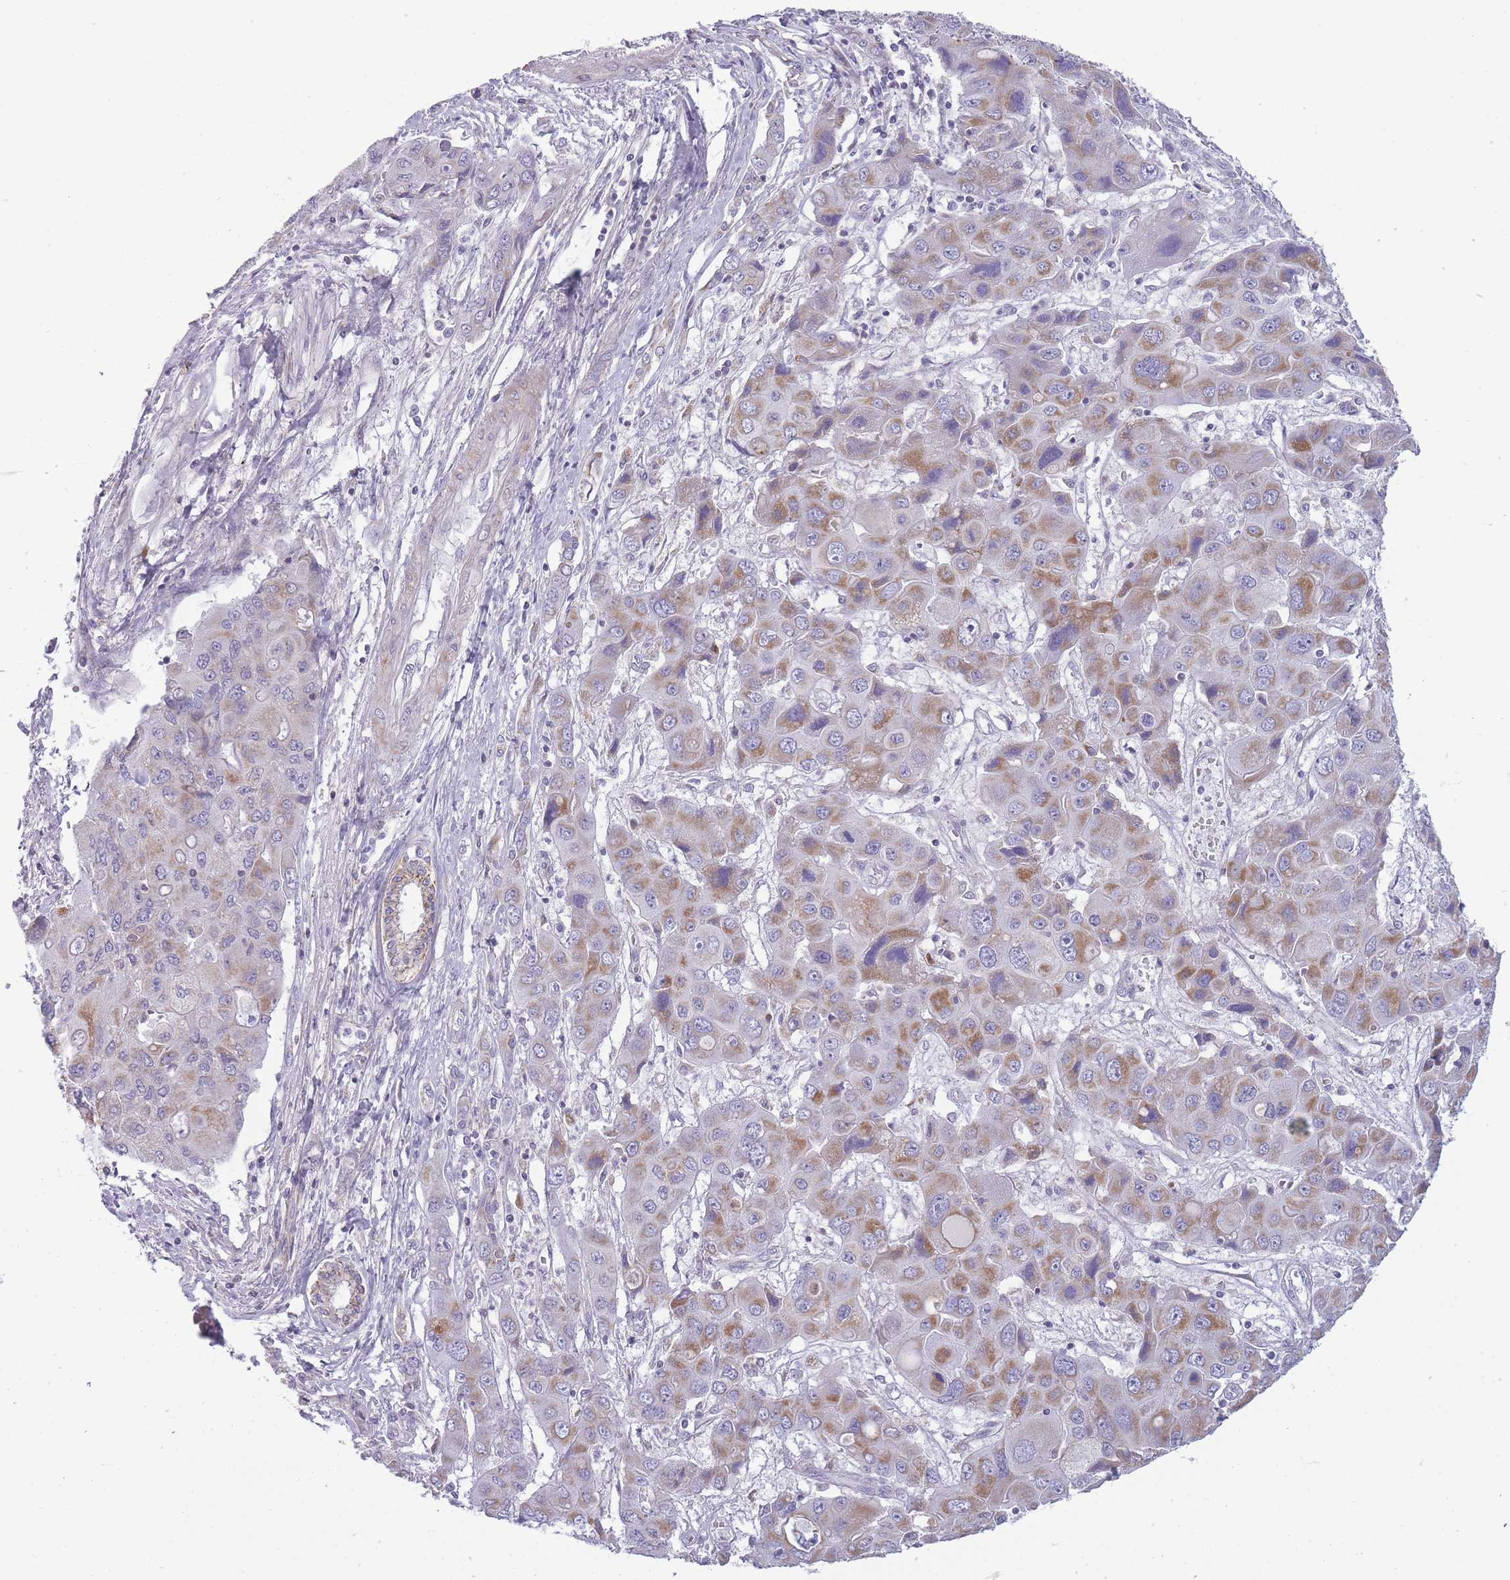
{"staining": {"intensity": "moderate", "quantity": "25%-75%", "location": "cytoplasmic/membranous"}, "tissue": "liver cancer", "cell_type": "Tumor cells", "image_type": "cancer", "snomed": [{"axis": "morphology", "description": "Cholangiocarcinoma"}, {"axis": "topography", "description": "Liver"}], "caption": "Liver cholangiocarcinoma stained with immunohistochemistry shows moderate cytoplasmic/membranous positivity in about 25%-75% of tumor cells.", "gene": "ZBTB24", "patient": {"sex": "male", "age": 67}}